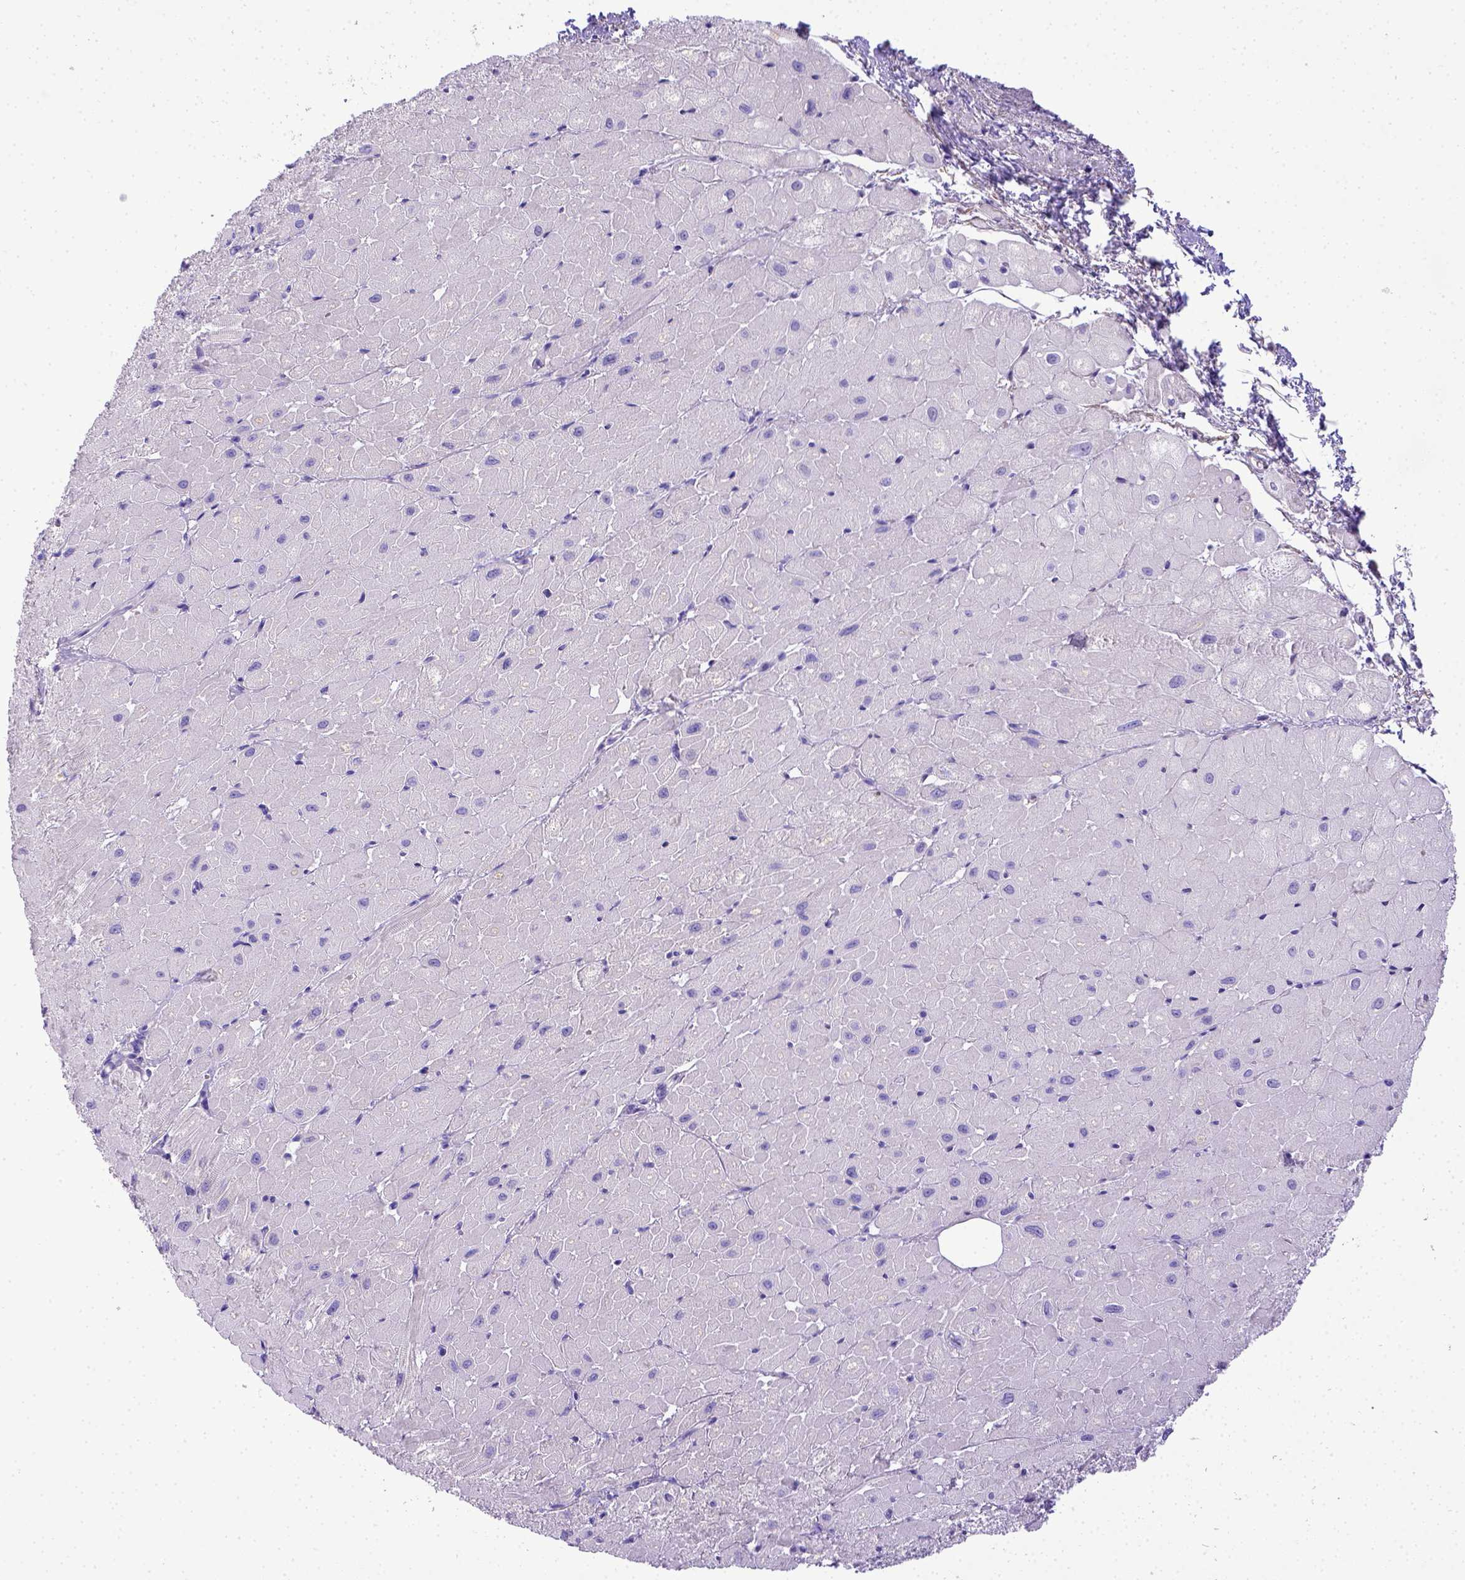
{"staining": {"intensity": "negative", "quantity": "none", "location": "none"}, "tissue": "heart muscle", "cell_type": "Cardiomyocytes", "image_type": "normal", "snomed": [{"axis": "morphology", "description": "Normal tissue, NOS"}, {"axis": "topography", "description": "Heart"}], "caption": "High magnification brightfield microscopy of normal heart muscle stained with DAB (3,3'-diaminobenzidine) (brown) and counterstained with hematoxylin (blue): cardiomyocytes show no significant positivity. (IHC, brightfield microscopy, high magnification).", "gene": "BTN1A1", "patient": {"sex": "male", "age": 62}}